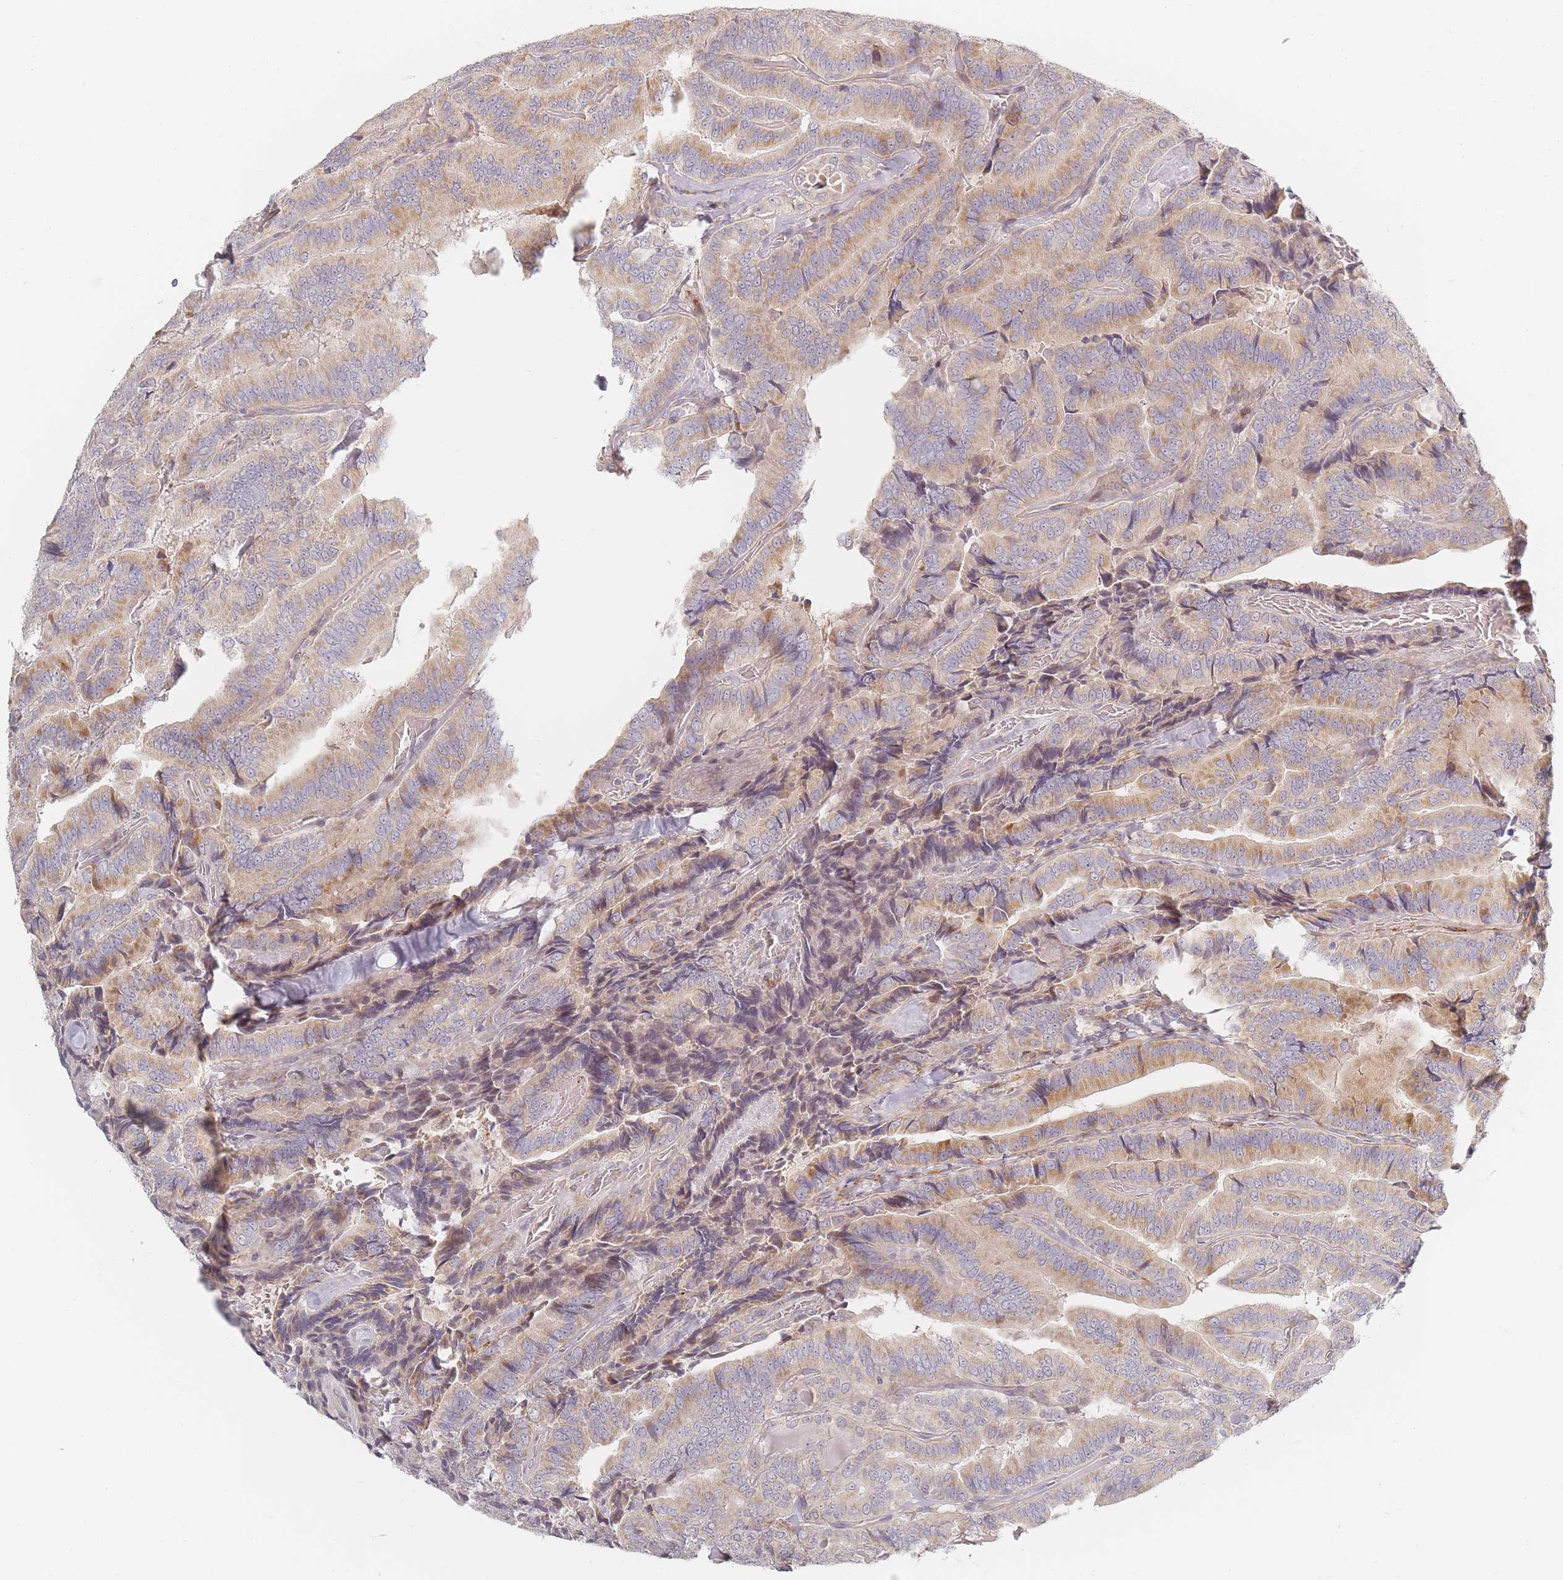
{"staining": {"intensity": "moderate", "quantity": ">75%", "location": "cytoplasmic/membranous"}, "tissue": "thyroid cancer", "cell_type": "Tumor cells", "image_type": "cancer", "snomed": [{"axis": "morphology", "description": "Papillary adenocarcinoma, NOS"}, {"axis": "topography", "description": "Thyroid gland"}], "caption": "Immunohistochemistry photomicrograph of neoplastic tissue: thyroid papillary adenocarcinoma stained using immunohistochemistry exhibits medium levels of moderate protein expression localized specifically in the cytoplasmic/membranous of tumor cells, appearing as a cytoplasmic/membranous brown color.", "gene": "ZKSCAN7", "patient": {"sex": "male", "age": 61}}